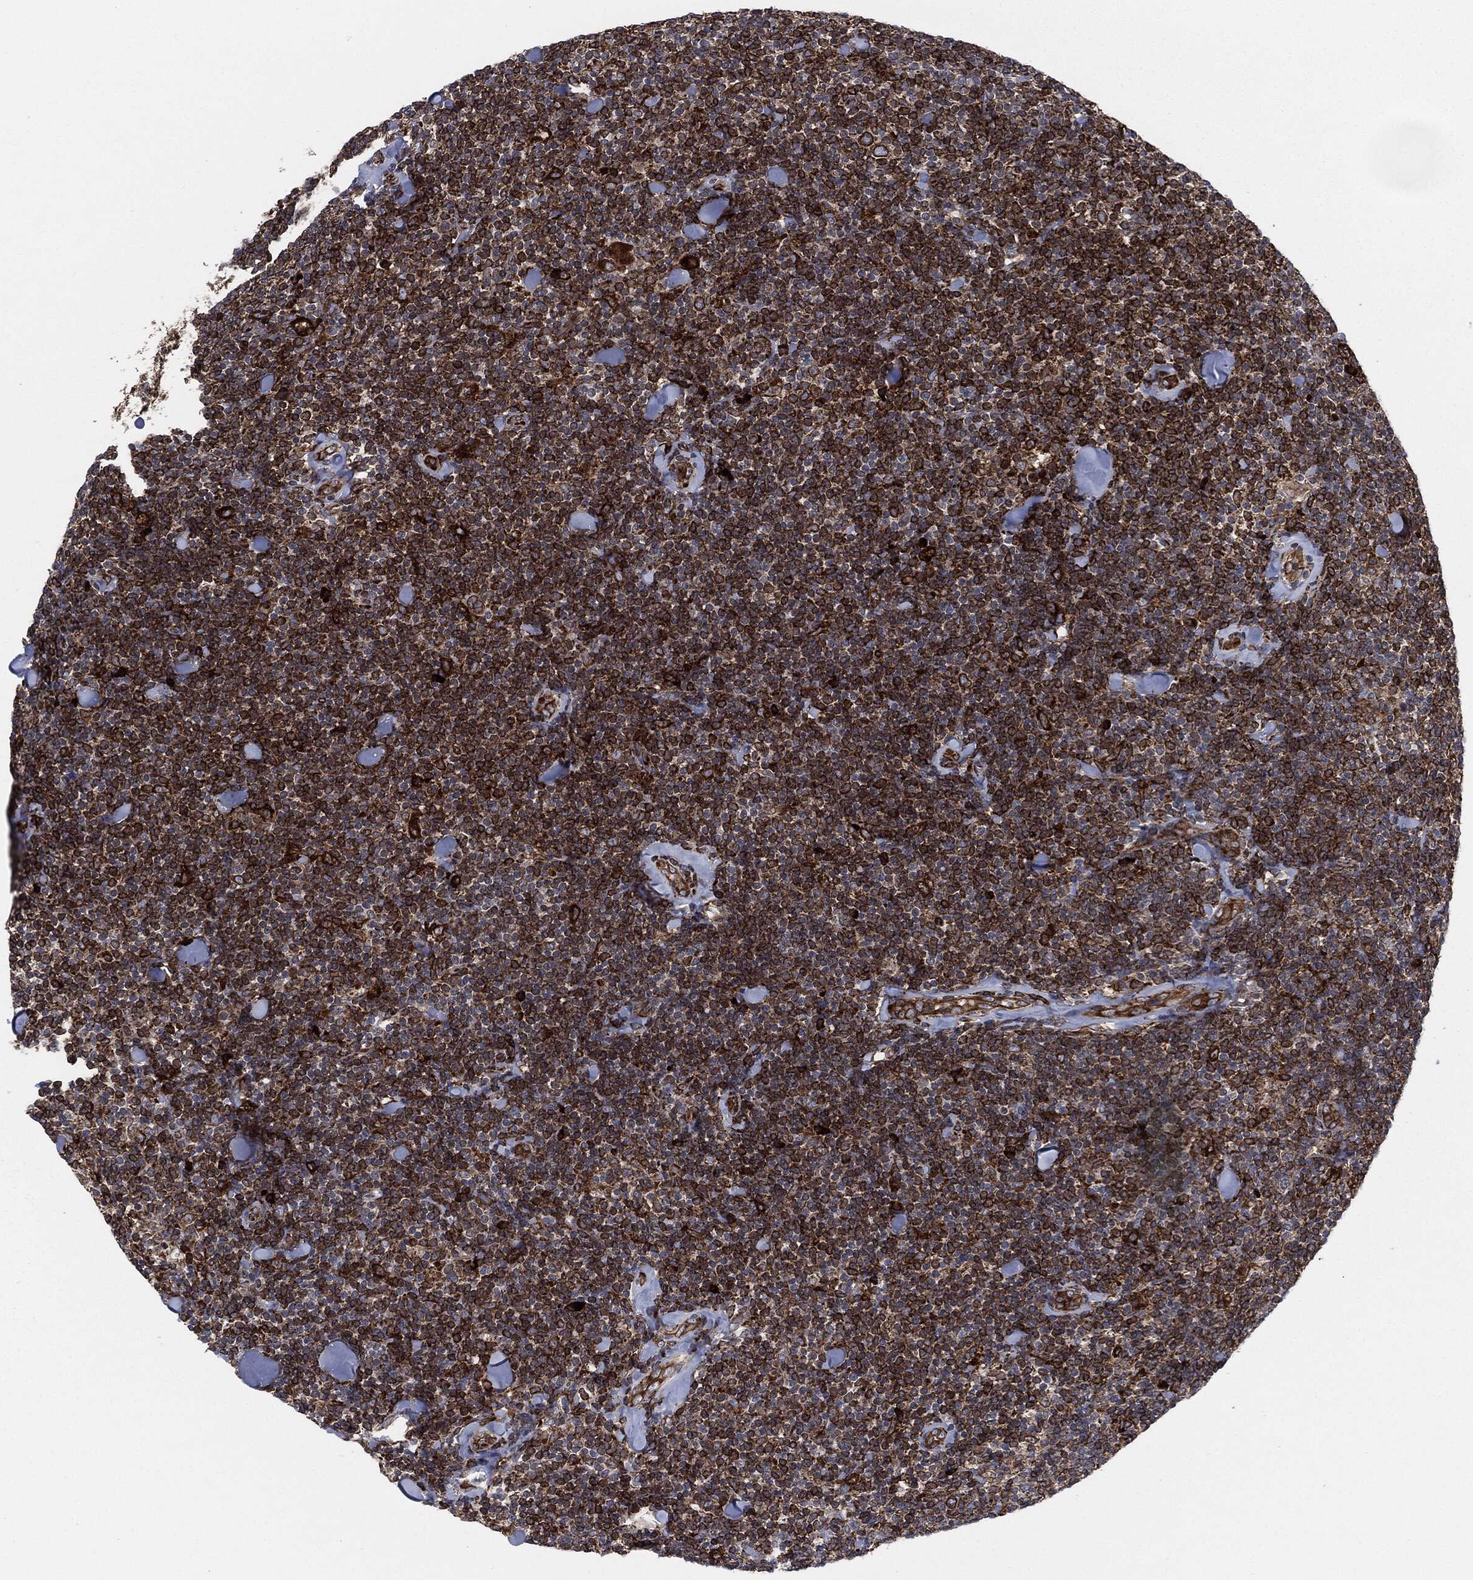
{"staining": {"intensity": "strong", "quantity": ">75%", "location": "cytoplasmic/membranous"}, "tissue": "lymphoma", "cell_type": "Tumor cells", "image_type": "cancer", "snomed": [{"axis": "morphology", "description": "Malignant lymphoma, non-Hodgkin's type, Low grade"}, {"axis": "topography", "description": "Lymph node"}], "caption": "Lymphoma stained for a protein shows strong cytoplasmic/membranous positivity in tumor cells.", "gene": "CALR", "patient": {"sex": "female", "age": 56}}